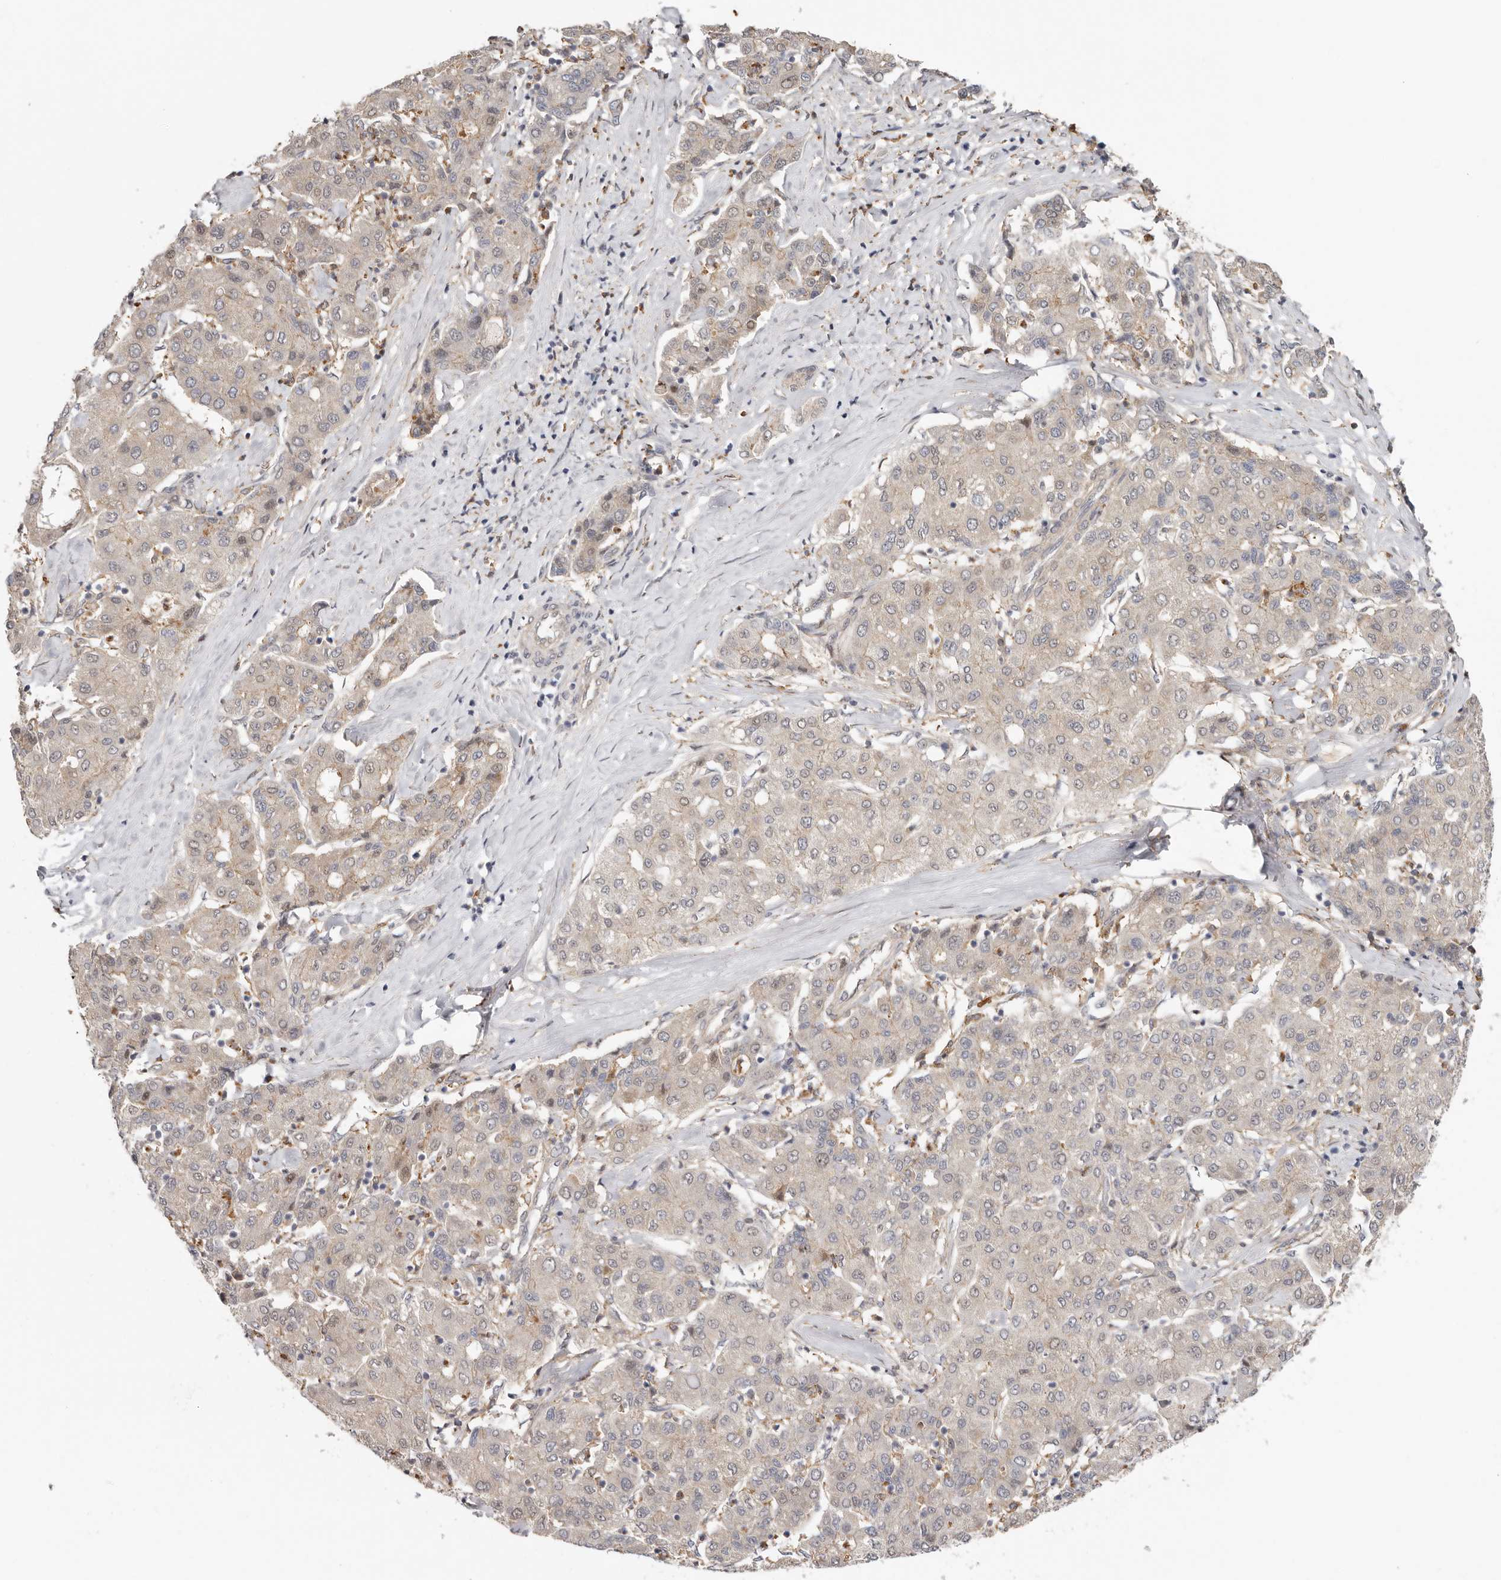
{"staining": {"intensity": "weak", "quantity": "<25%", "location": "cytoplasmic/membranous"}, "tissue": "liver cancer", "cell_type": "Tumor cells", "image_type": "cancer", "snomed": [{"axis": "morphology", "description": "Carcinoma, Hepatocellular, NOS"}, {"axis": "topography", "description": "Liver"}], "caption": "The micrograph demonstrates no significant positivity in tumor cells of liver cancer (hepatocellular carcinoma). (DAB immunohistochemistry (IHC), high magnification).", "gene": "MSRB2", "patient": {"sex": "male", "age": 65}}